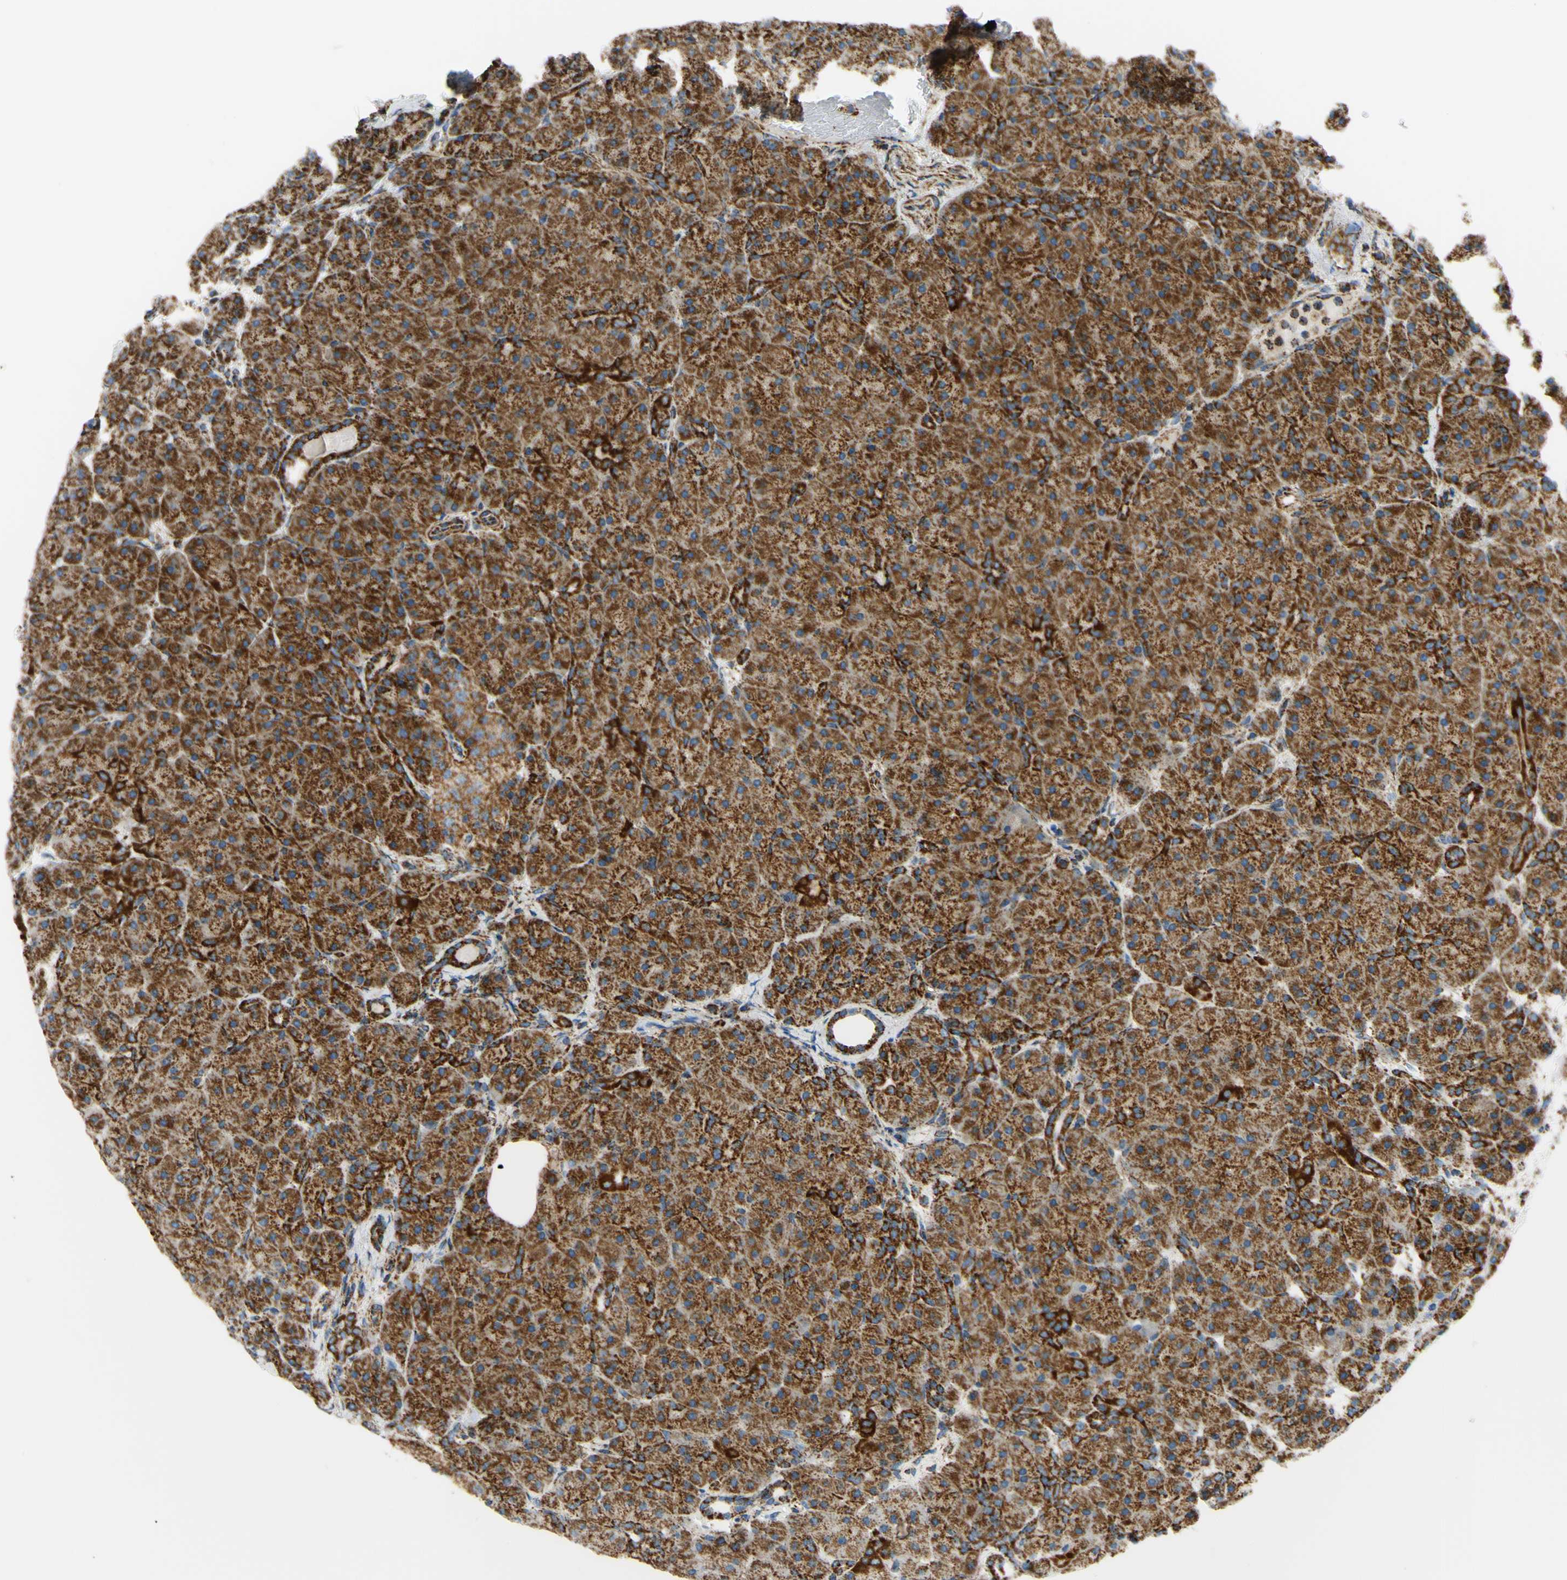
{"staining": {"intensity": "strong", "quantity": ">75%", "location": "cytoplasmic/membranous"}, "tissue": "pancreas", "cell_type": "Exocrine glandular cells", "image_type": "normal", "snomed": [{"axis": "morphology", "description": "Normal tissue, NOS"}, {"axis": "topography", "description": "Pancreas"}], "caption": "Pancreas stained for a protein (brown) displays strong cytoplasmic/membranous positive positivity in about >75% of exocrine glandular cells.", "gene": "MAVS", "patient": {"sex": "male", "age": 66}}